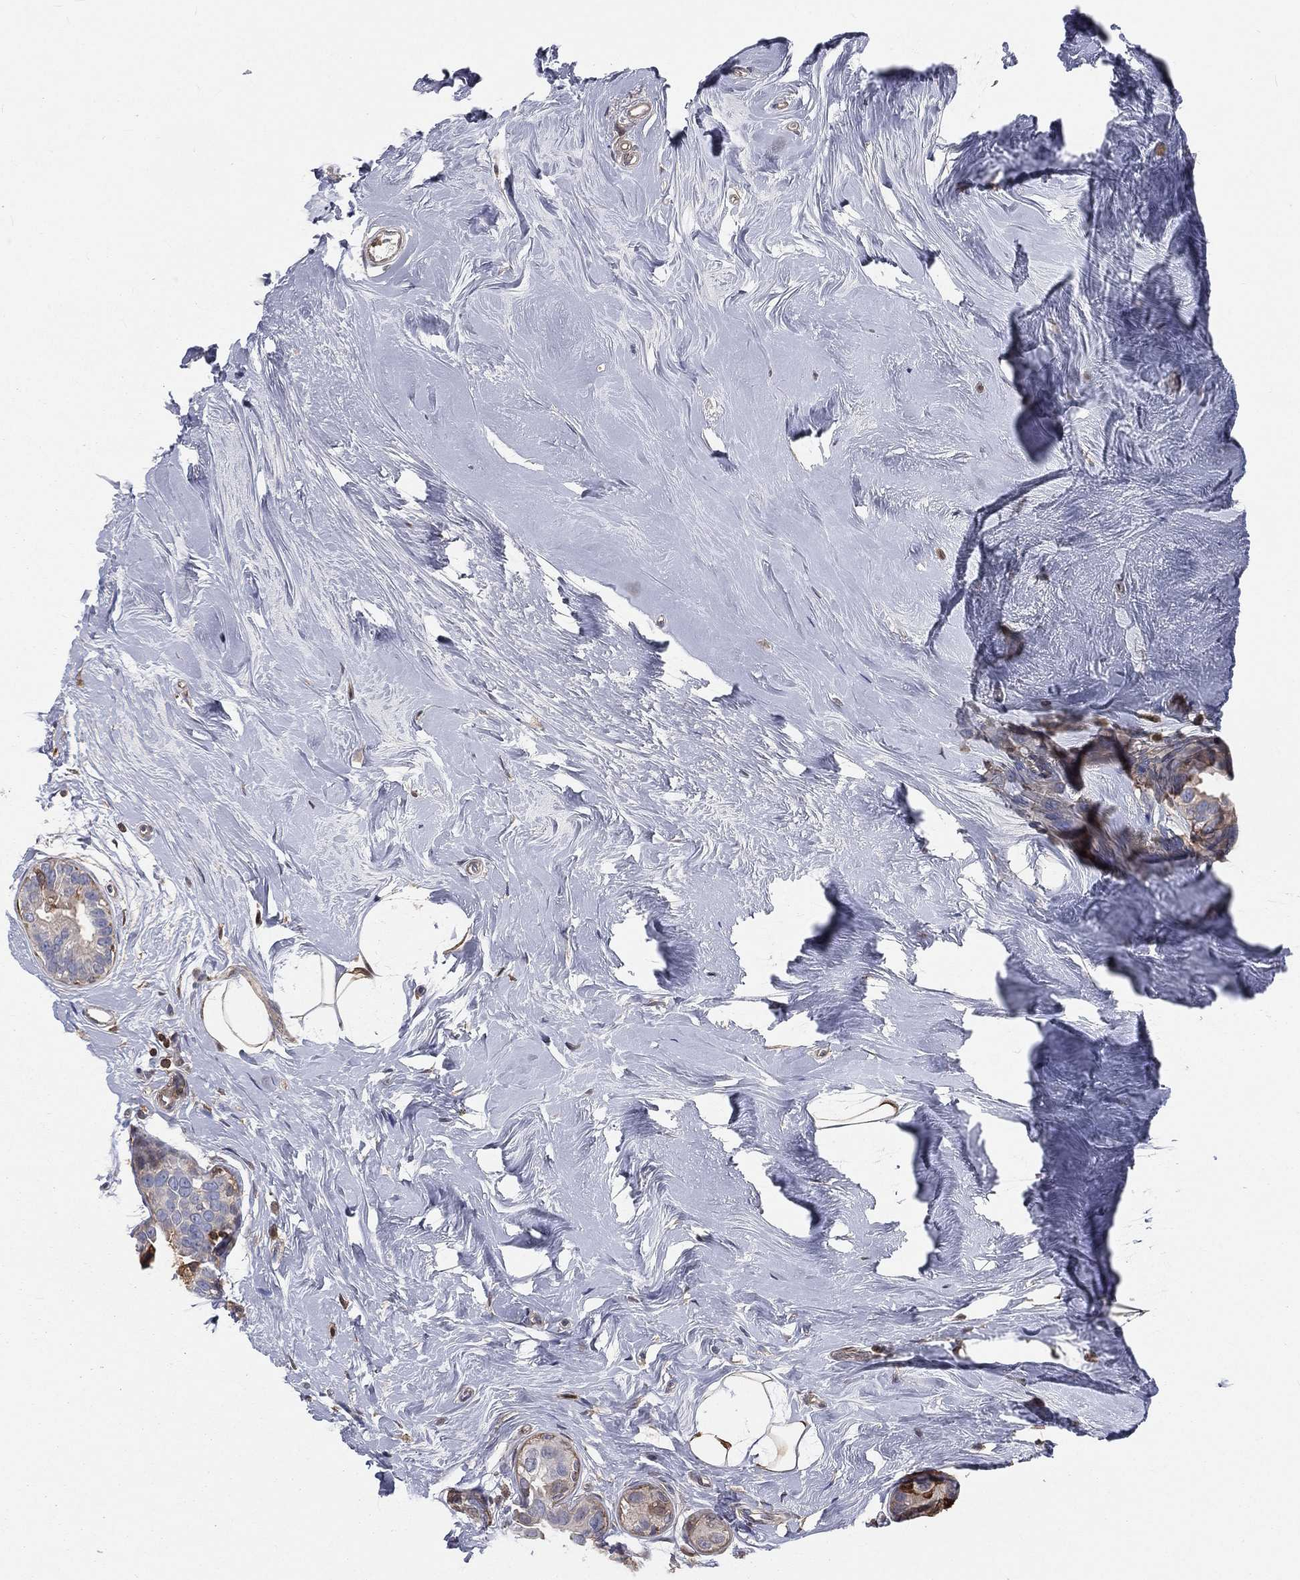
{"staining": {"intensity": "negative", "quantity": "none", "location": "none"}, "tissue": "breast cancer", "cell_type": "Tumor cells", "image_type": "cancer", "snomed": [{"axis": "morphology", "description": "Duct carcinoma"}, {"axis": "topography", "description": "Breast"}], "caption": "Tumor cells are negative for brown protein staining in breast intraductal carcinoma.", "gene": "TBC1D2", "patient": {"sex": "female", "age": 55}}